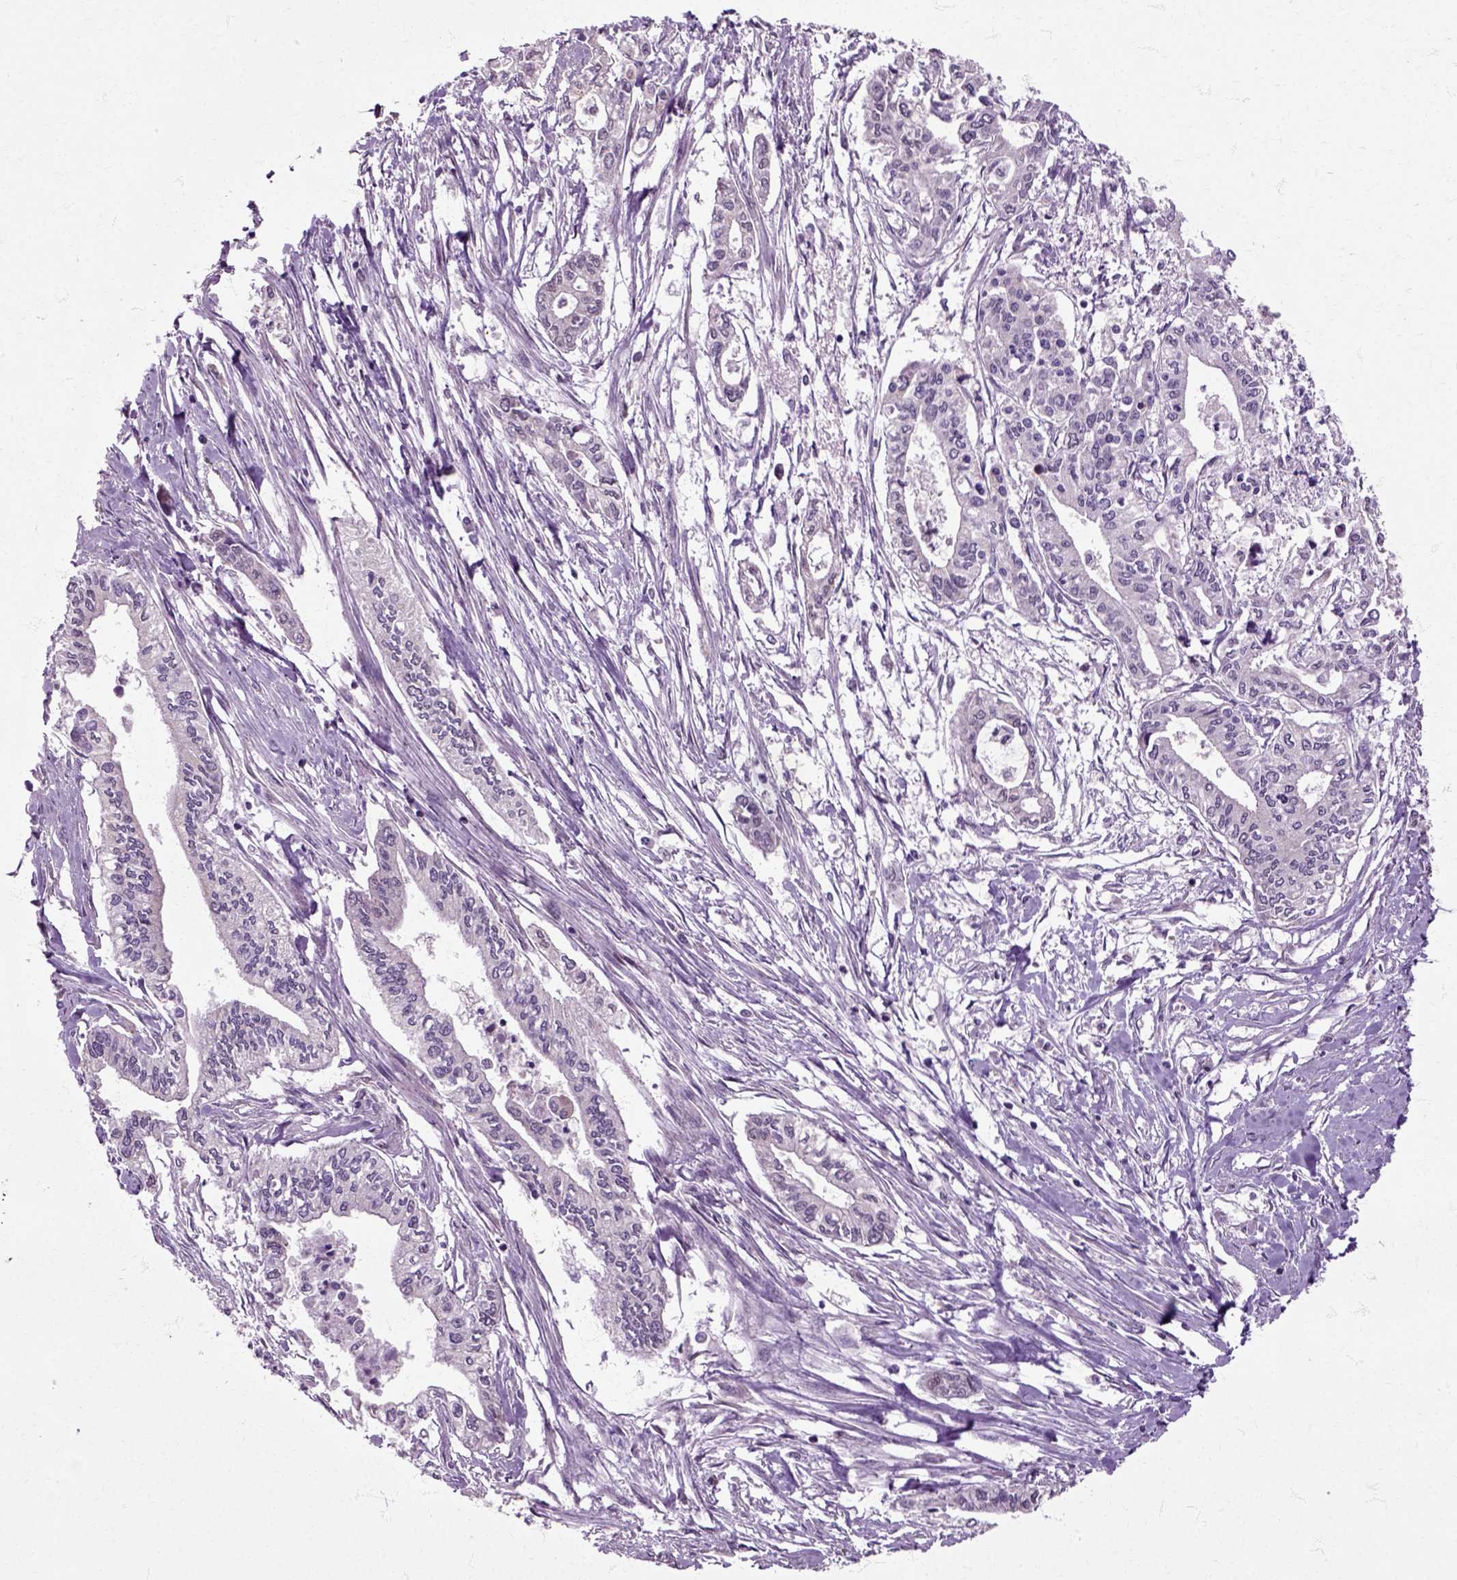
{"staining": {"intensity": "negative", "quantity": "none", "location": "none"}, "tissue": "pancreatic cancer", "cell_type": "Tumor cells", "image_type": "cancer", "snomed": [{"axis": "morphology", "description": "Adenocarcinoma, NOS"}, {"axis": "topography", "description": "Pancreas"}], "caption": "Tumor cells show no significant protein staining in adenocarcinoma (pancreatic). (IHC, brightfield microscopy, high magnification).", "gene": "HSPA2", "patient": {"sex": "male", "age": 60}}